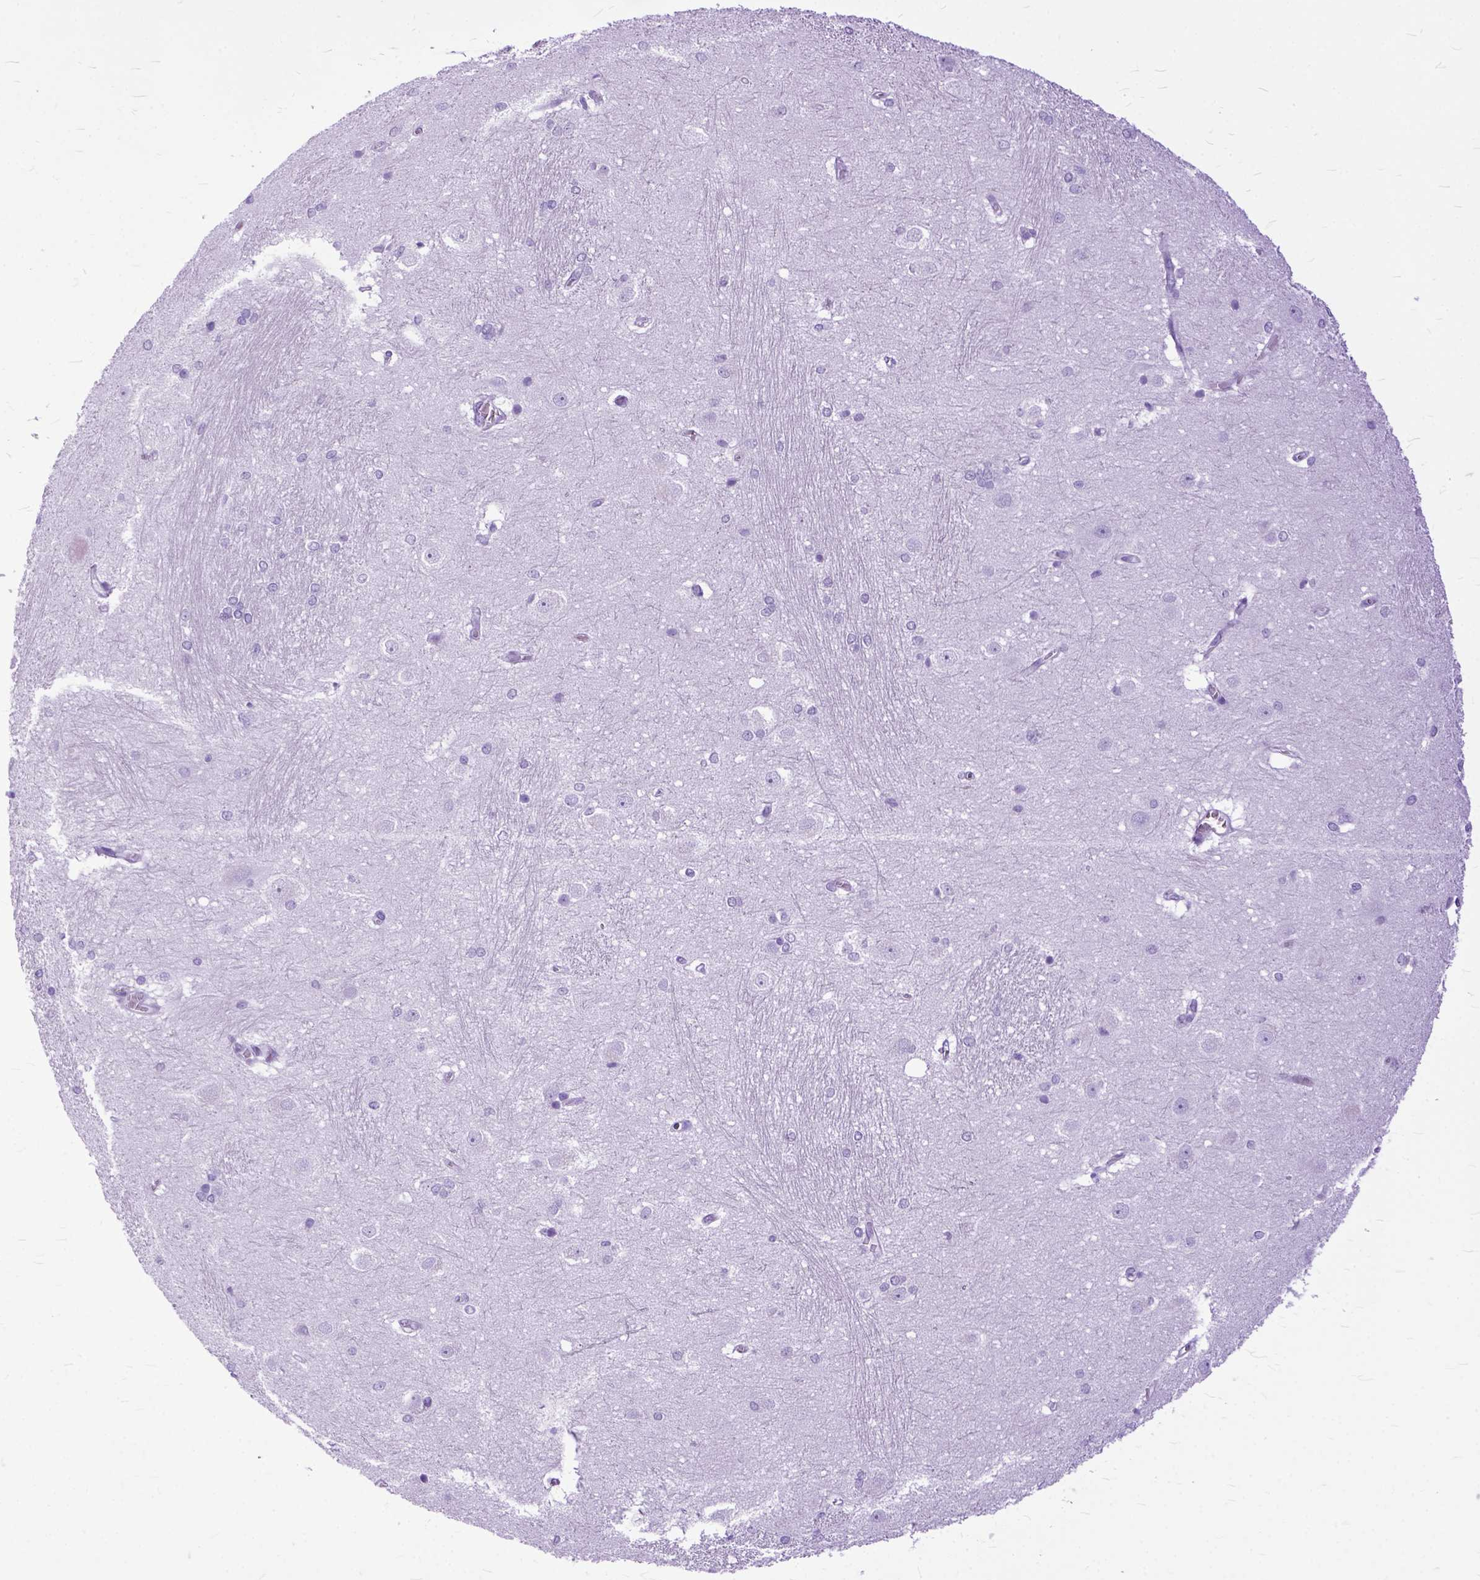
{"staining": {"intensity": "negative", "quantity": "none", "location": "none"}, "tissue": "hippocampus", "cell_type": "Glial cells", "image_type": "normal", "snomed": [{"axis": "morphology", "description": "Normal tissue, NOS"}, {"axis": "topography", "description": "Cerebral cortex"}, {"axis": "topography", "description": "Hippocampus"}], "caption": "Image shows no protein positivity in glial cells of unremarkable hippocampus. Brightfield microscopy of IHC stained with DAB (brown) and hematoxylin (blue), captured at high magnification.", "gene": "GNGT1", "patient": {"sex": "female", "age": 19}}